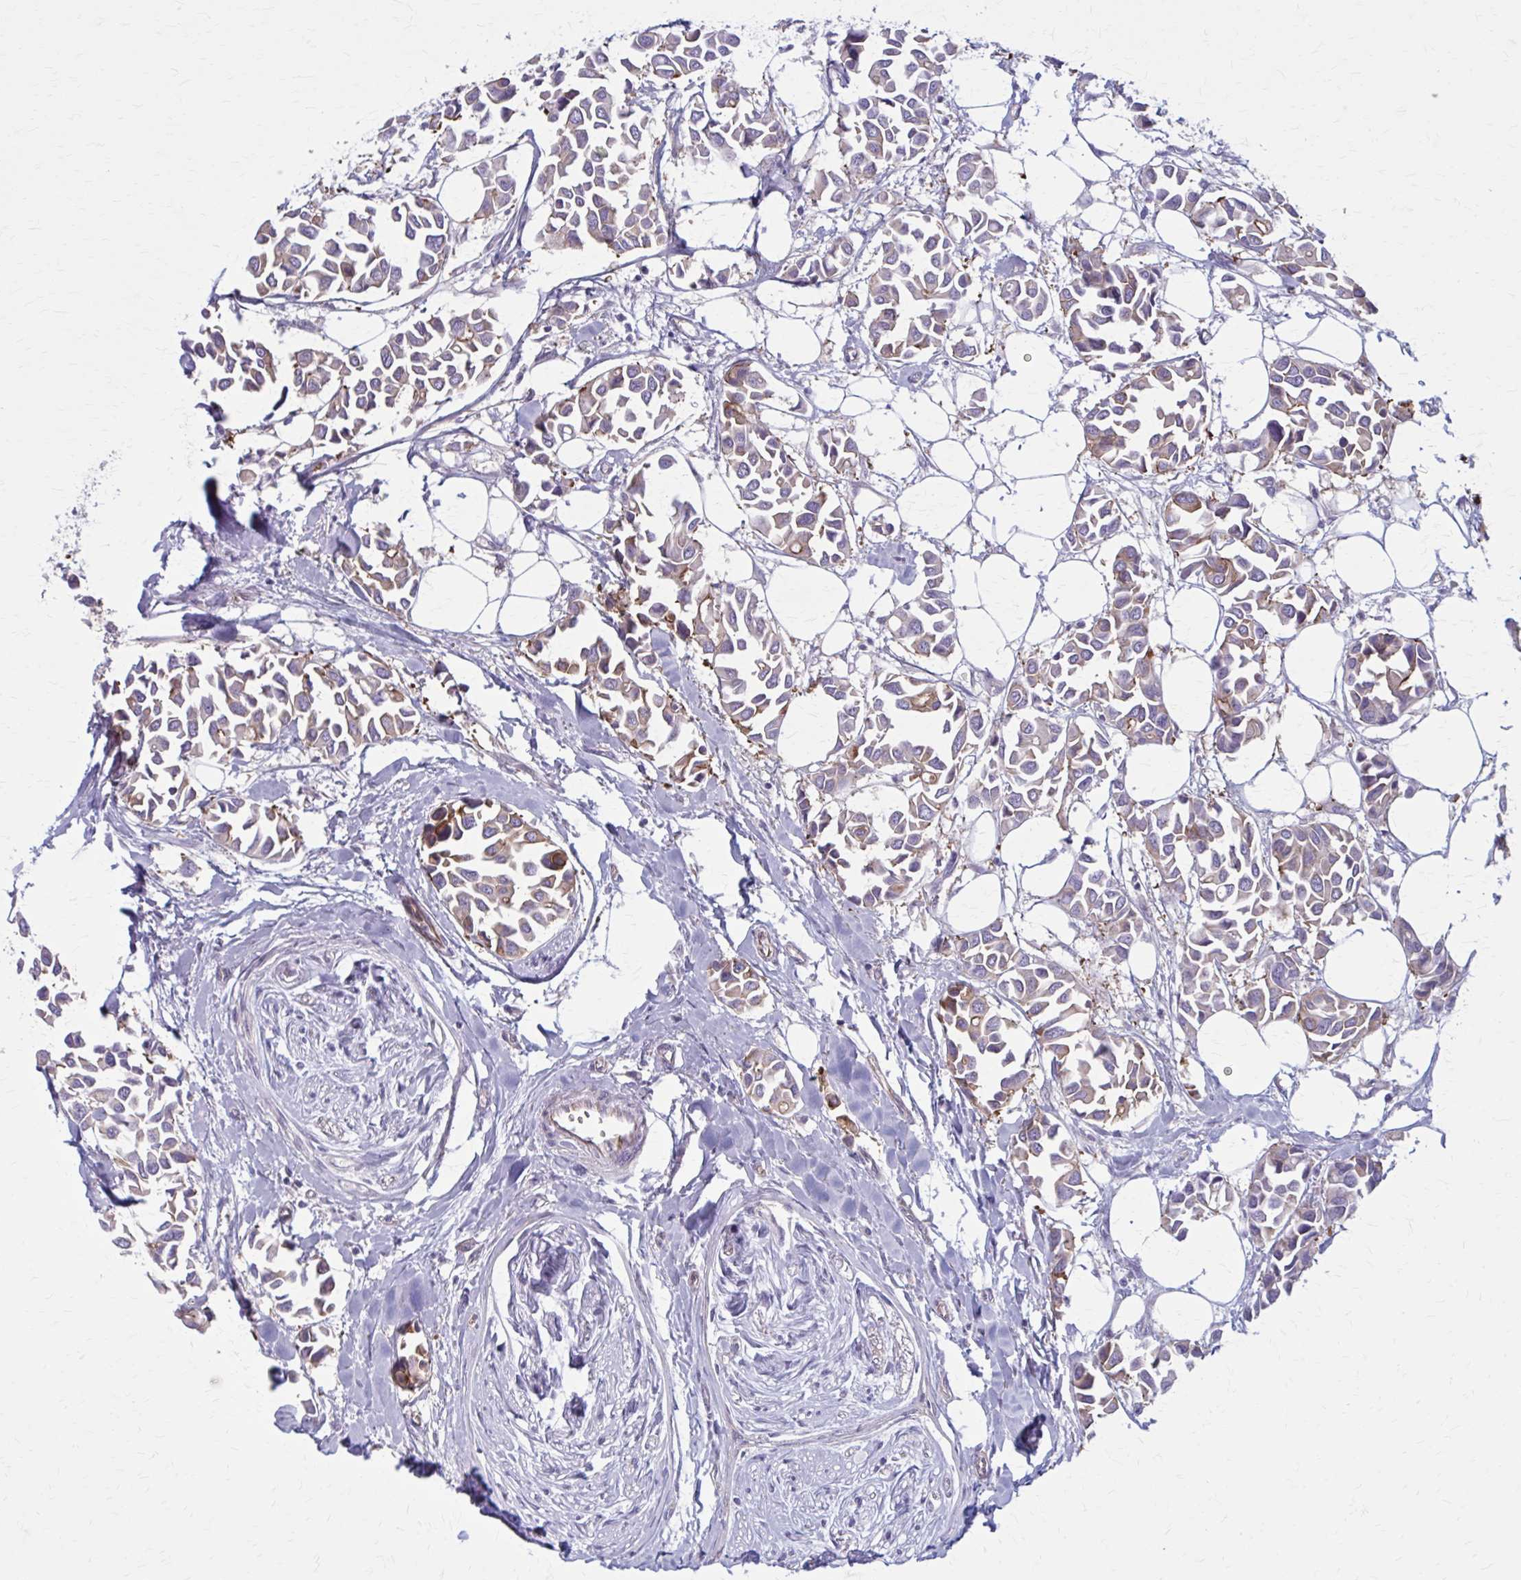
{"staining": {"intensity": "weak", "quantity": "25%-75%", "location": "cytoplasmic/membranous"}, "tissue": "breast cancer", "cell_type": "Tumor cells", "image_type": "cancer", "snomed": [{"axis": "morphology", "description": "Duct carcinoma"}, {"axis": "topography", "description": "Breast"}], "caption": "Immunohistochemical staining of human breast cancer demonstrates weak cytoplasmic/membranous protein positivity in about 25%-75% of tumor cells.", "gene": "ZDHHC7", "patient": {"sex": "female", "age": 54}}